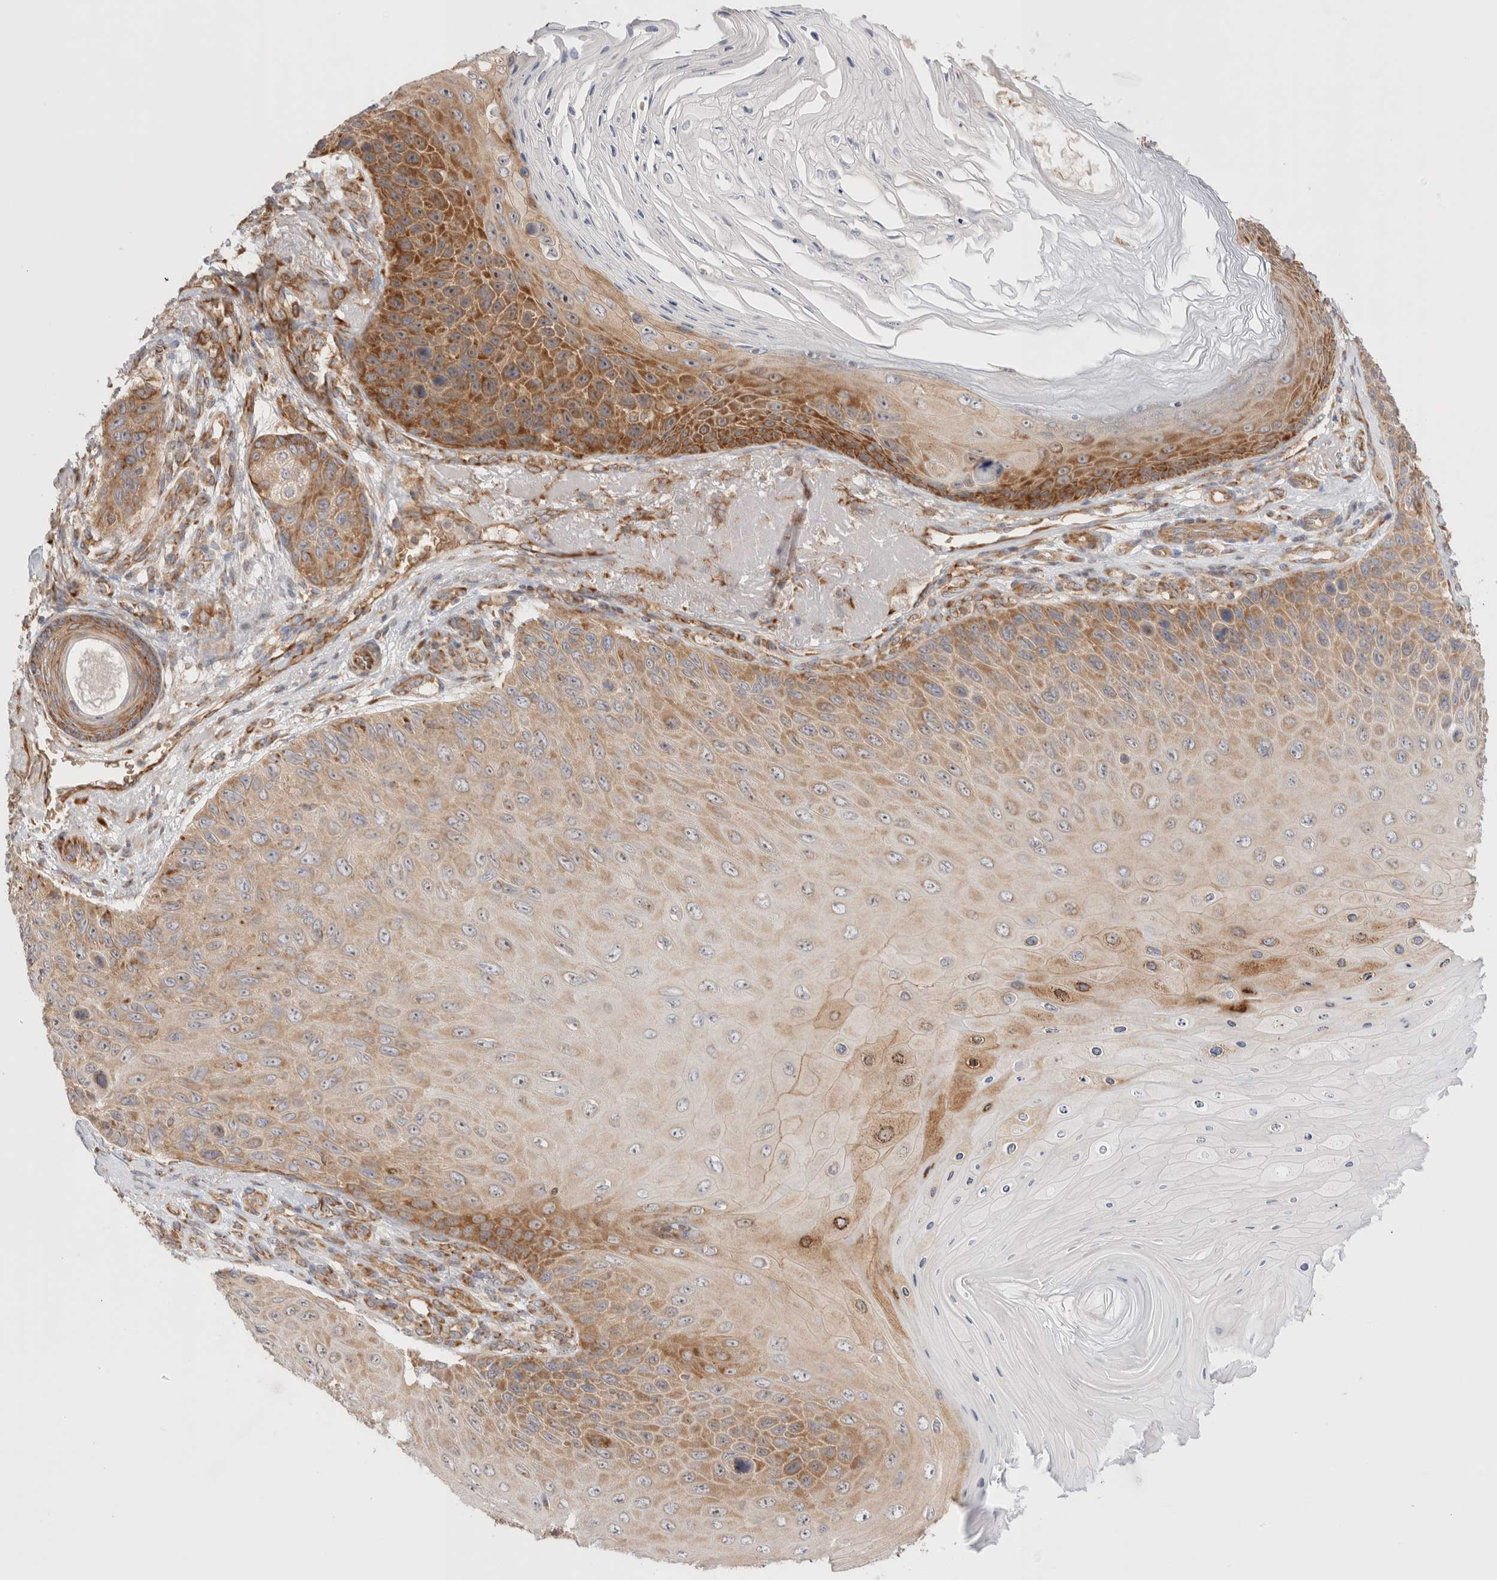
{"staining": {"intensity": "moderate", "quantity": ">75%", "location": "cytoplasmic/membranous"}, "tissue": "skin cancer", "cell_type": "Tumor cells", "image_type": "cancer", "snomed": [{"axis": "morphology", "description": "Squamous cell carcinoma, NOS"}, {"axis": "topography", "description": "Skin"}], "caption": "Brown immunohistochemical staining in squamous cell carcinoma (skin) demonstrates moderate cytoplasmic/membranous expression in approximately >75% of tumor cells.", "gene": "UTS2B", "patient": {"sex": "female", "age": 88}}